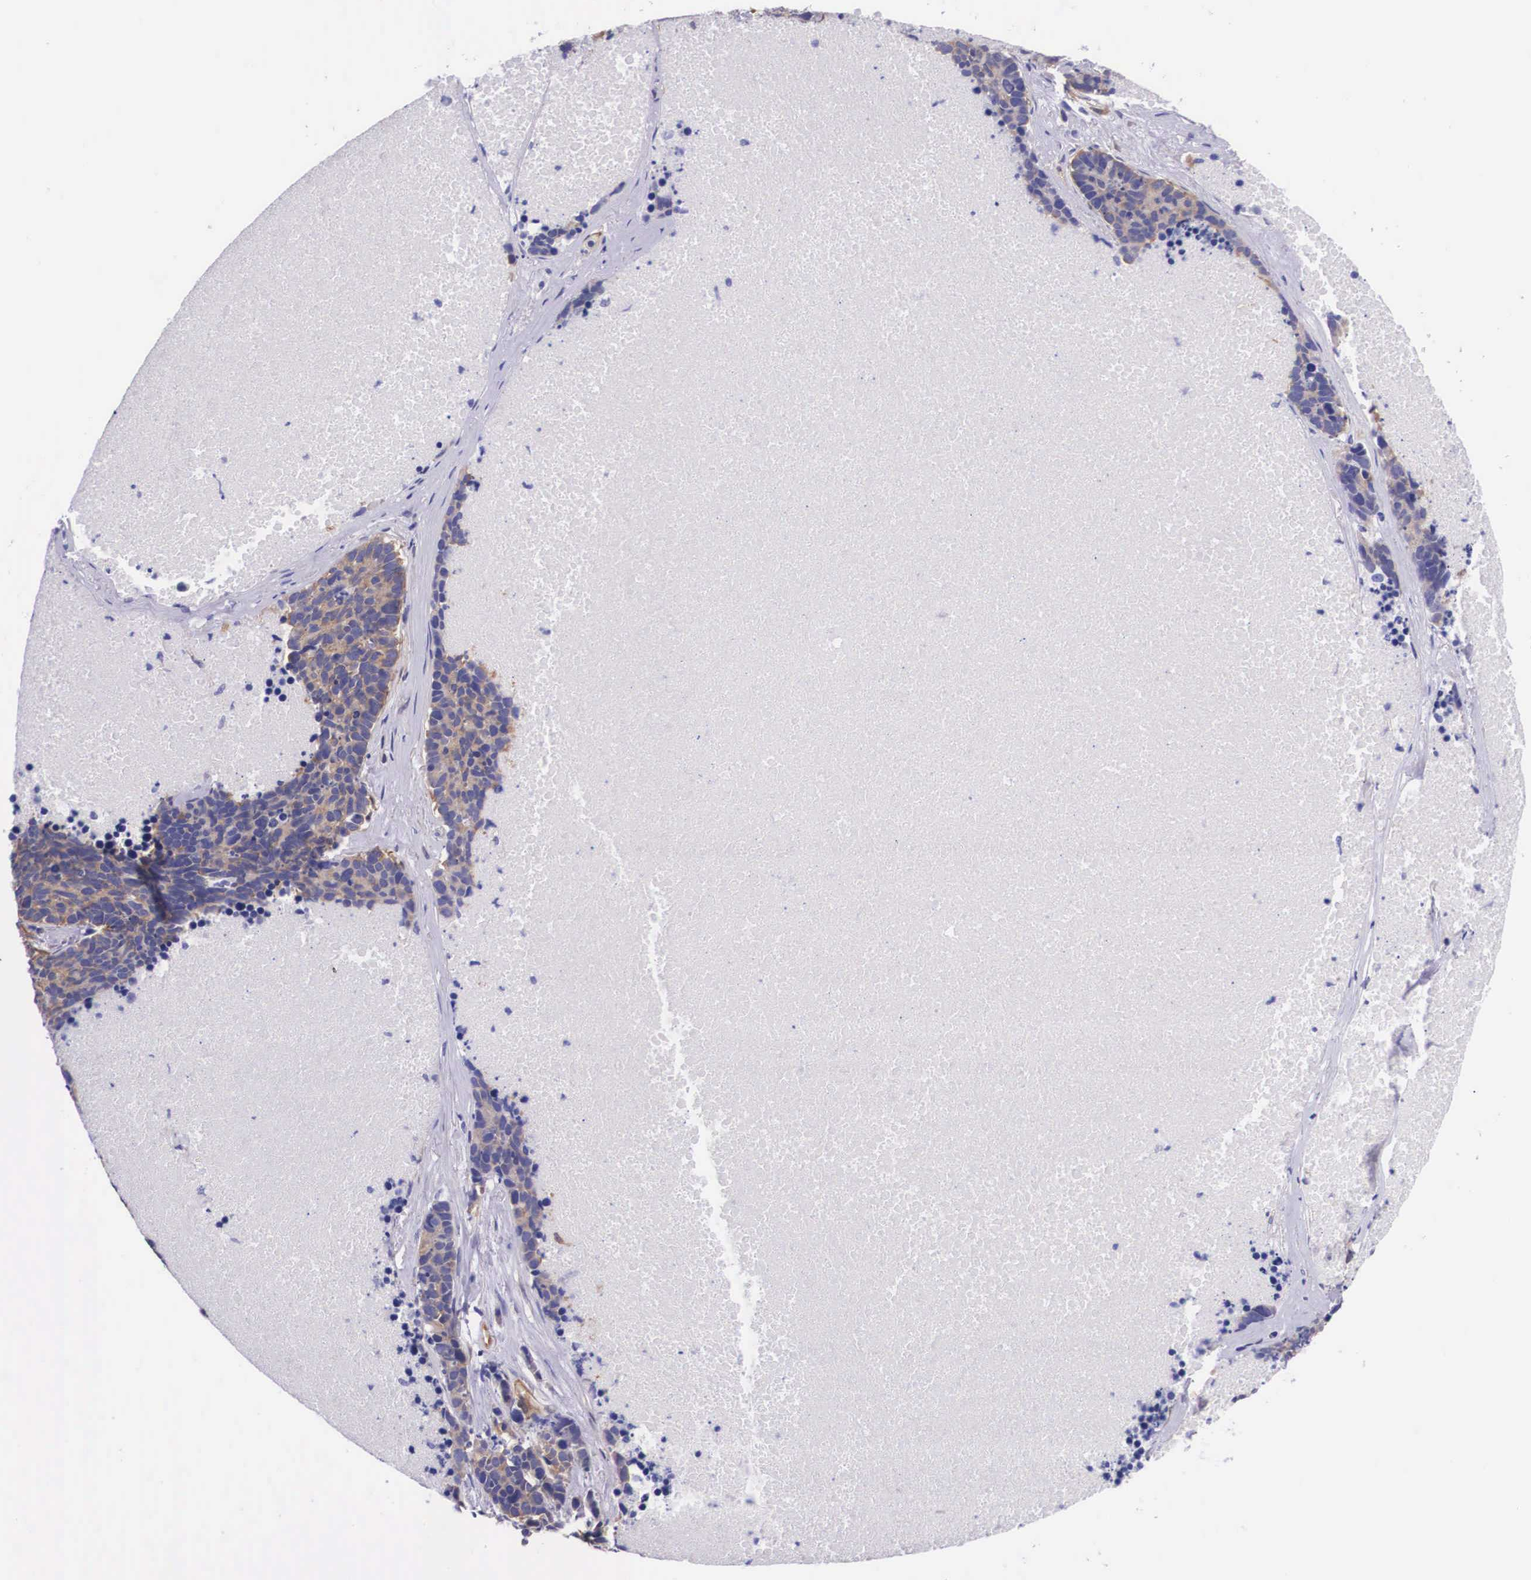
{"staining": {"intensity": "moderate", "quantity": "<25%", "location": "cytoplasmic/membranous"}, "tissue": "lung cancer", "cell_type": "Tumor cells", "image_type": "cancer", "snomed": [{"axis": "morphology", "description": "Neoplasm, malignant, NOS"}, {"axis": "topography", "description": "Lung"}], "caption": "Protein expression by IHC shows moderate cytoplasmic/membranous staining in approximately <25% of tumor cells in lung cancer (neoplasm (malignant)).", "gene": "BCAR1", "patient": {"sex": "female", "age": 75}}